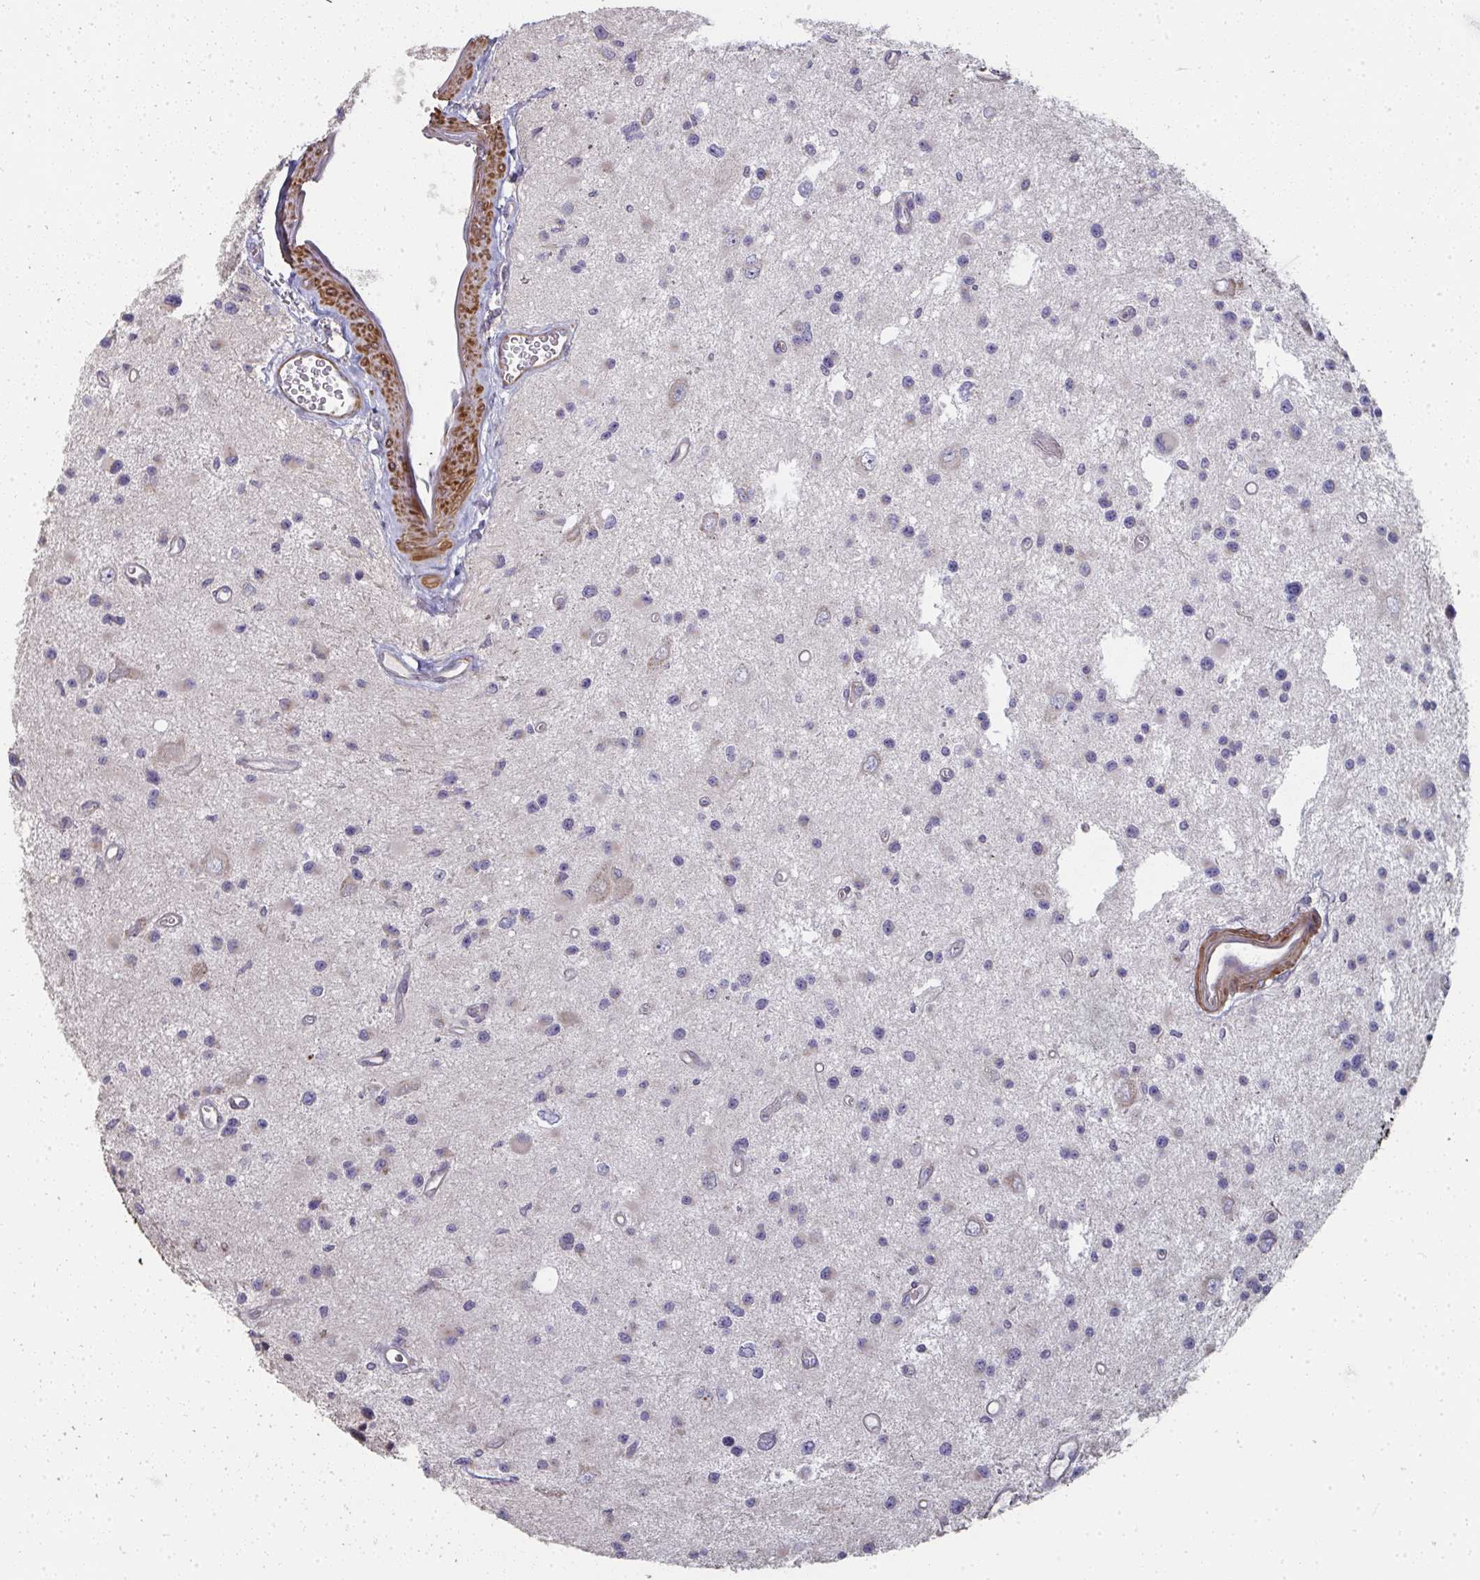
{"staining": {"intensity": "negative", "quantity": "none", "location": "none"}, "tissue": "glioma", "cell_type": "Tumor cells", "image_type": "cancer", "snomed": [{"axis": "morphology", "description": "Glioma, malignant, Low grade"}, {"axis": "topography", "description": "Brain"}], "caption": "An IHC micrograph of glioma is shown. There is no staining in tumor cells of glioma.", "gene": "ZFYVE28", "patient": {"sex": "male", "age": 43}}